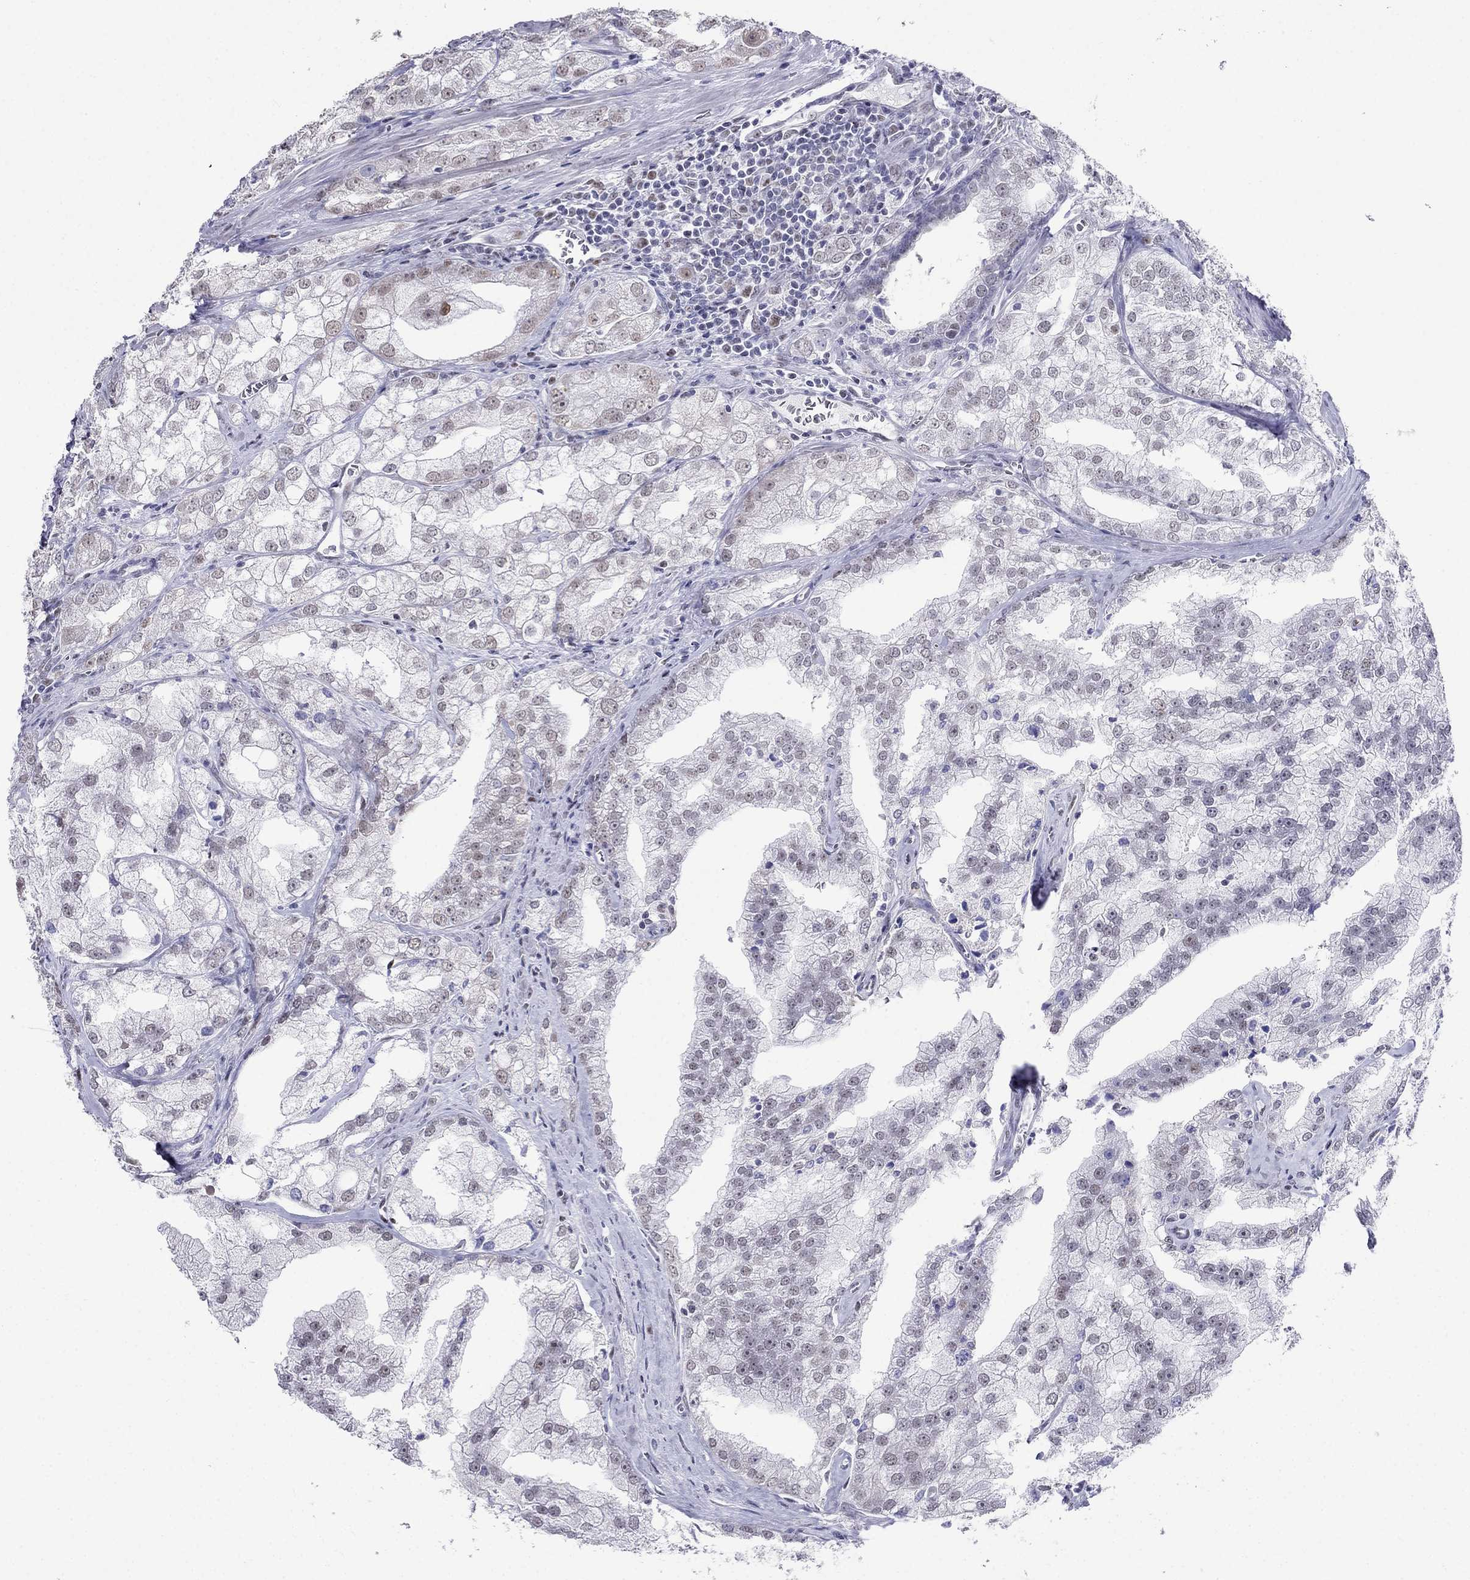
{"staining": {"intensity": "negative", "quantity": "none", "location": "none"}, "tissue": "prostate cancer", "cell_type": "Tumor cells", "image_type": "cancer", "snomed": [{"axis": "morphology", "description": "Adenocarcinoma, NOS"}, {"axis": "topography", "description": "Prostate"}], "caption": "High power microscopy image of an IHC micrograph of prostate cancer (adenocarcinoma), revealing no significant staining in tumor cells.", "gene": "PPM1G", "patient": {"sex": "male", "age": 70}}